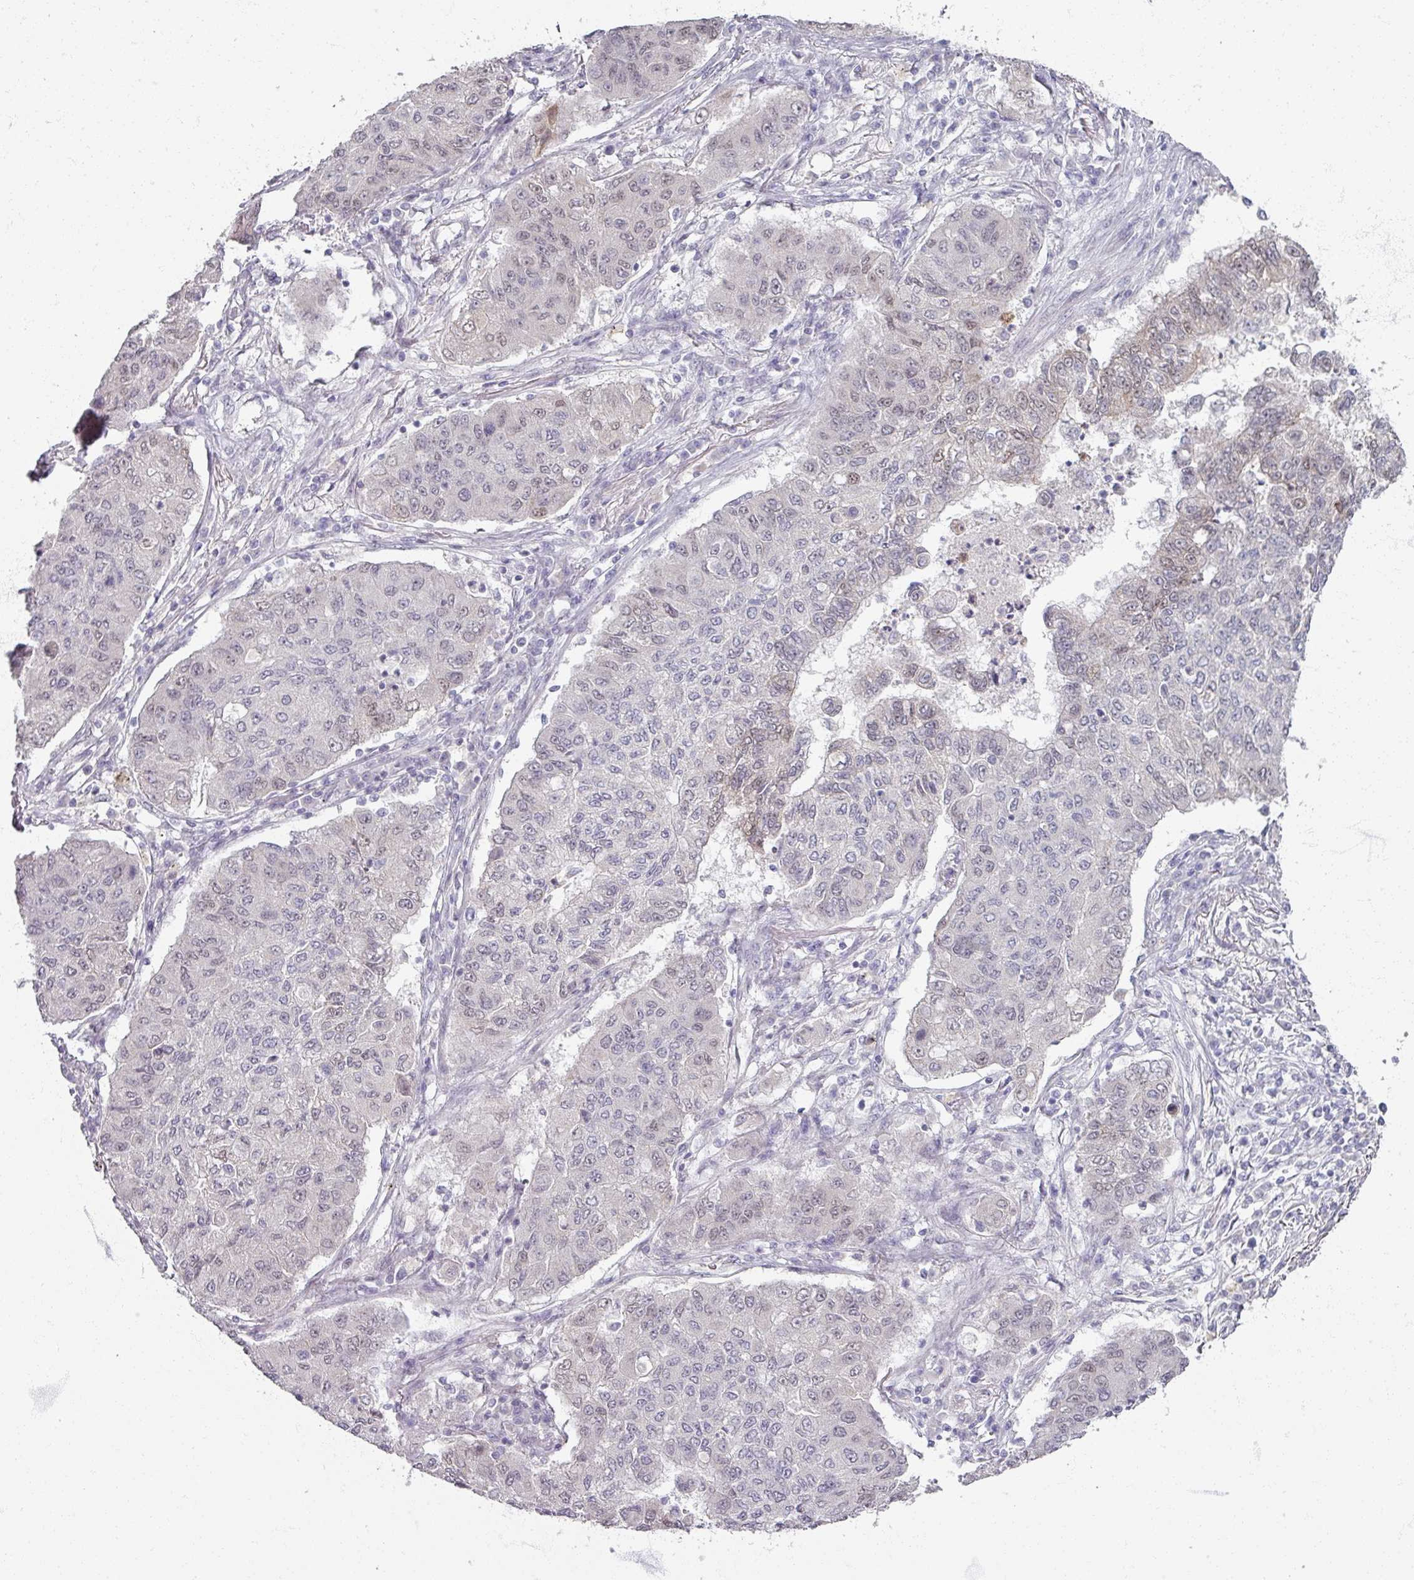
{"staining": {"intensity": "weak", "quantity": "<25%", "location": "nuclear"}, "tissue": "lung cancer", "cell_type": "Tumor cells", "image_type": "cancer", "snomed": [{"axis": "morphology", "description": "Squamous cell carcinoma, NOS"}, {"axis": "topography", "description": "Lung"}], "caption": "Lung squamous cell carcinoma was stained to show a protein in brown. There is no significant staining in tumor cells.", "gene": "SOX11", "patient": {"sex": "male", "age": 74}}